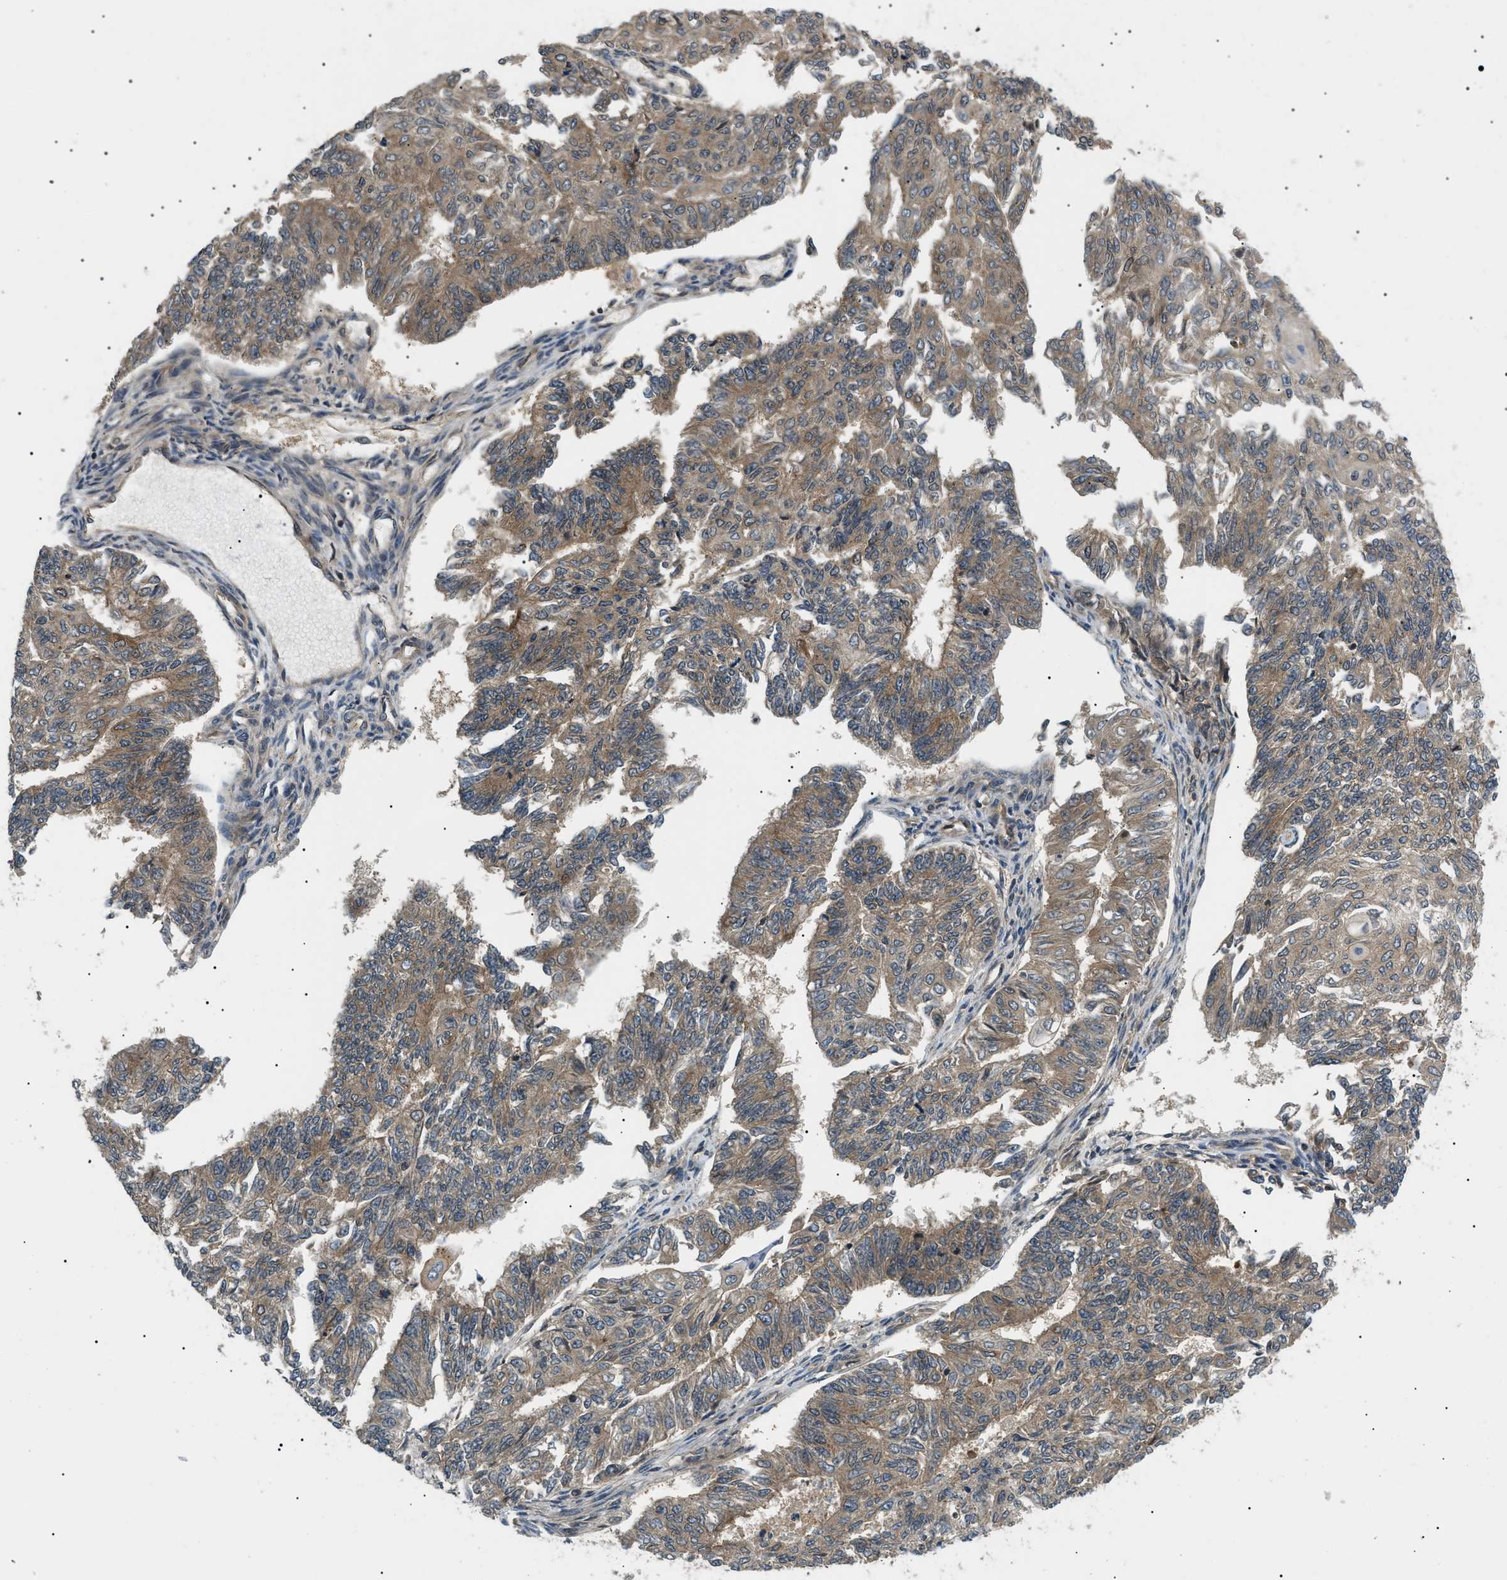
{"staining": {"intensity": "moderate", "quantity": ">75%", "location": "cytoplasmic/membranous"}, "tissue": "endometrial cancer", "cell_type": "Tumor cells", "image_type": "cancer", "snomed": [{"axis": "morphology", "description": "Adenocarcinoma, NOS"}, {"axis": "topography", "description": "Endometrium"}], "caption": "IHC of endometrial adenocarcinoma exhibits medium levels of moderate cytoplasmic/membranous expression in approximately >75% of tumor cells.", "gene": "ATP6AP1", "patient": {"sex": "female", "age": 32}}